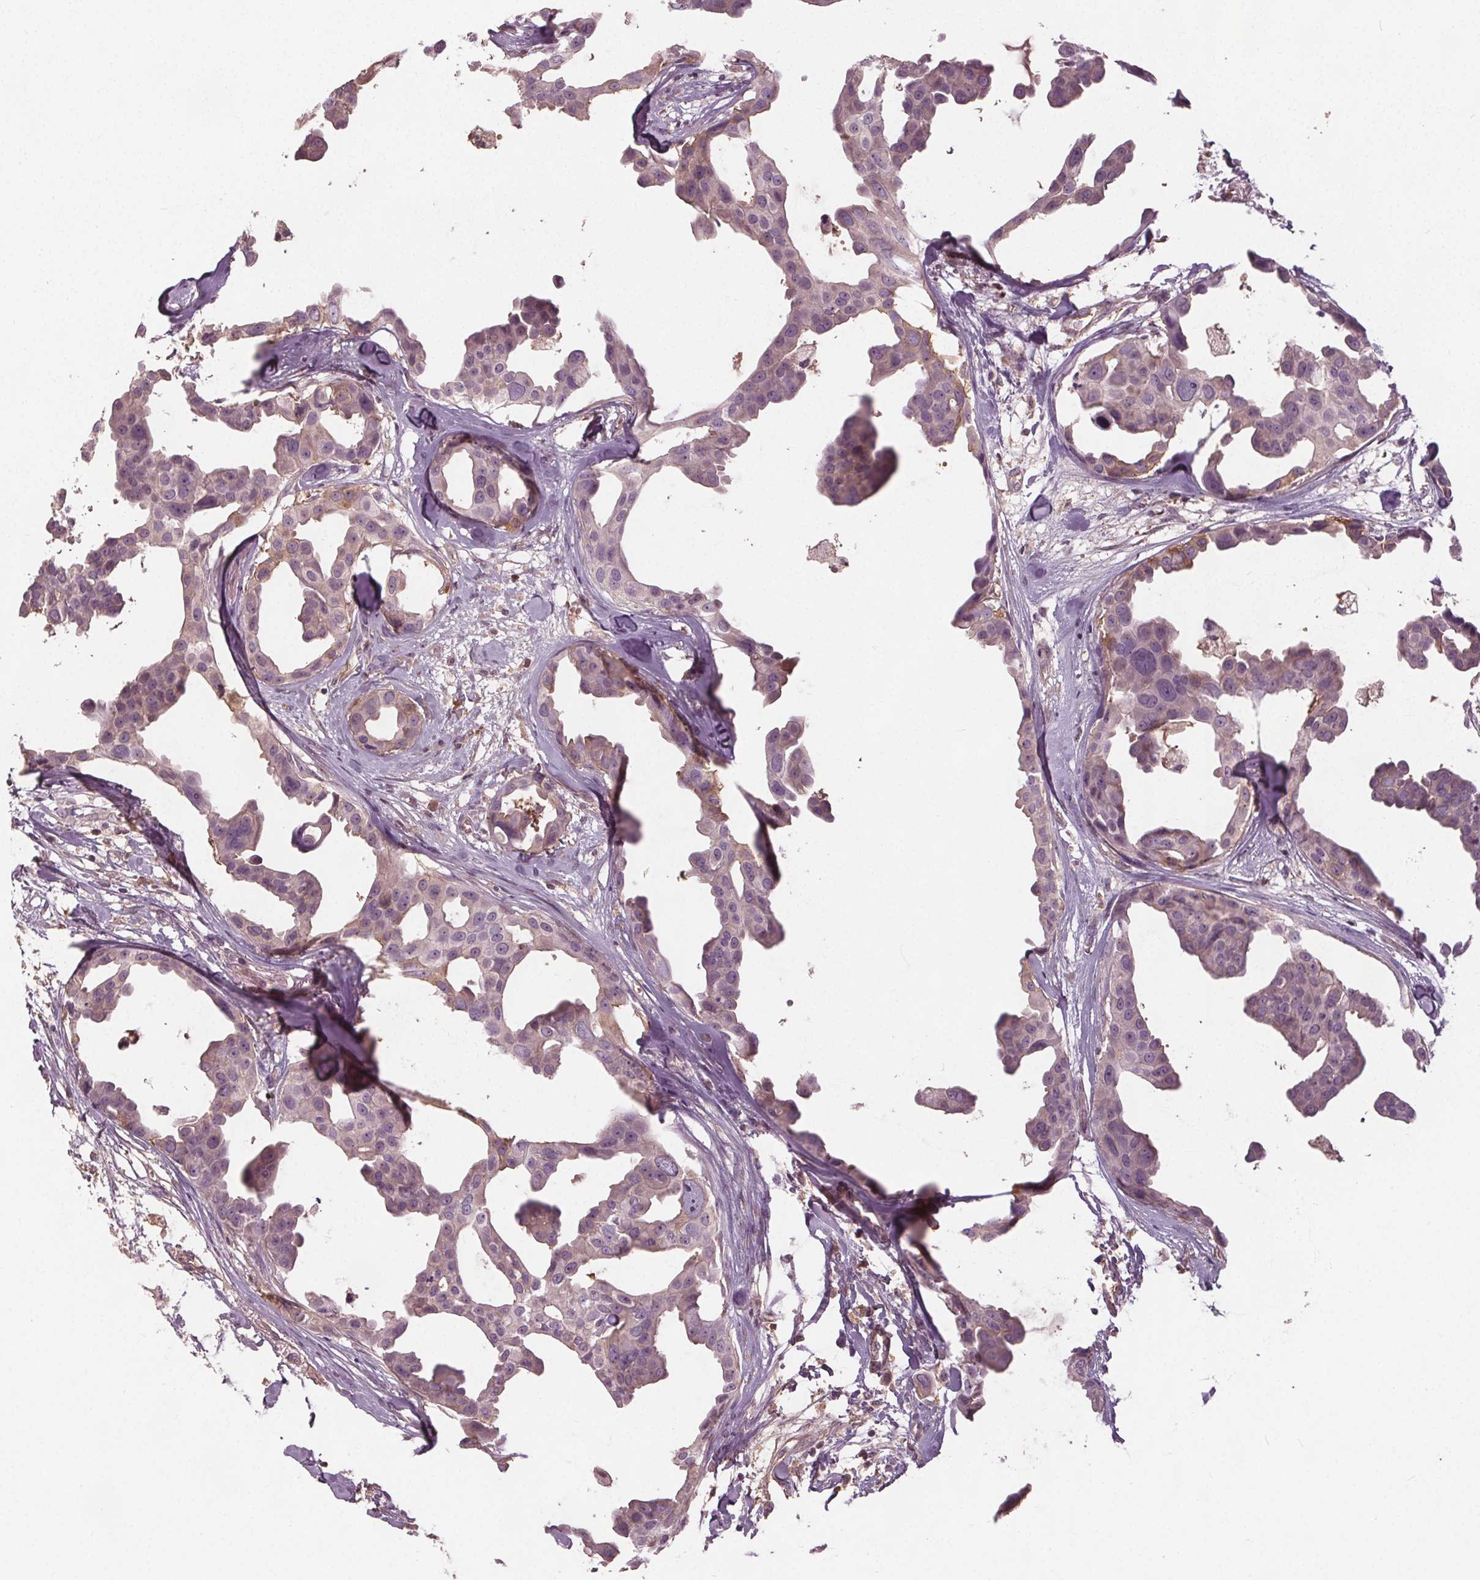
{"staining": {"intensity": "negative", "quantity": "none", "location": "none"}, "tissue": "breast cancer", "cell_type": "Tumor cells", "image_type": "cancer", "snomed": [{"axis": "morphology", "description": "Duct carcinoma"}, {"axis": "topography", "description": "Breast"}], "caption": "IHC histopathology image of neoplastic tissue: human infiltrating ductal carcinoma (breast) stained with DAB demonstrates no significant protein positivity in tumor cells.", "gene": "PDGFD", "patient": {"sex": "female", "age": 38}}